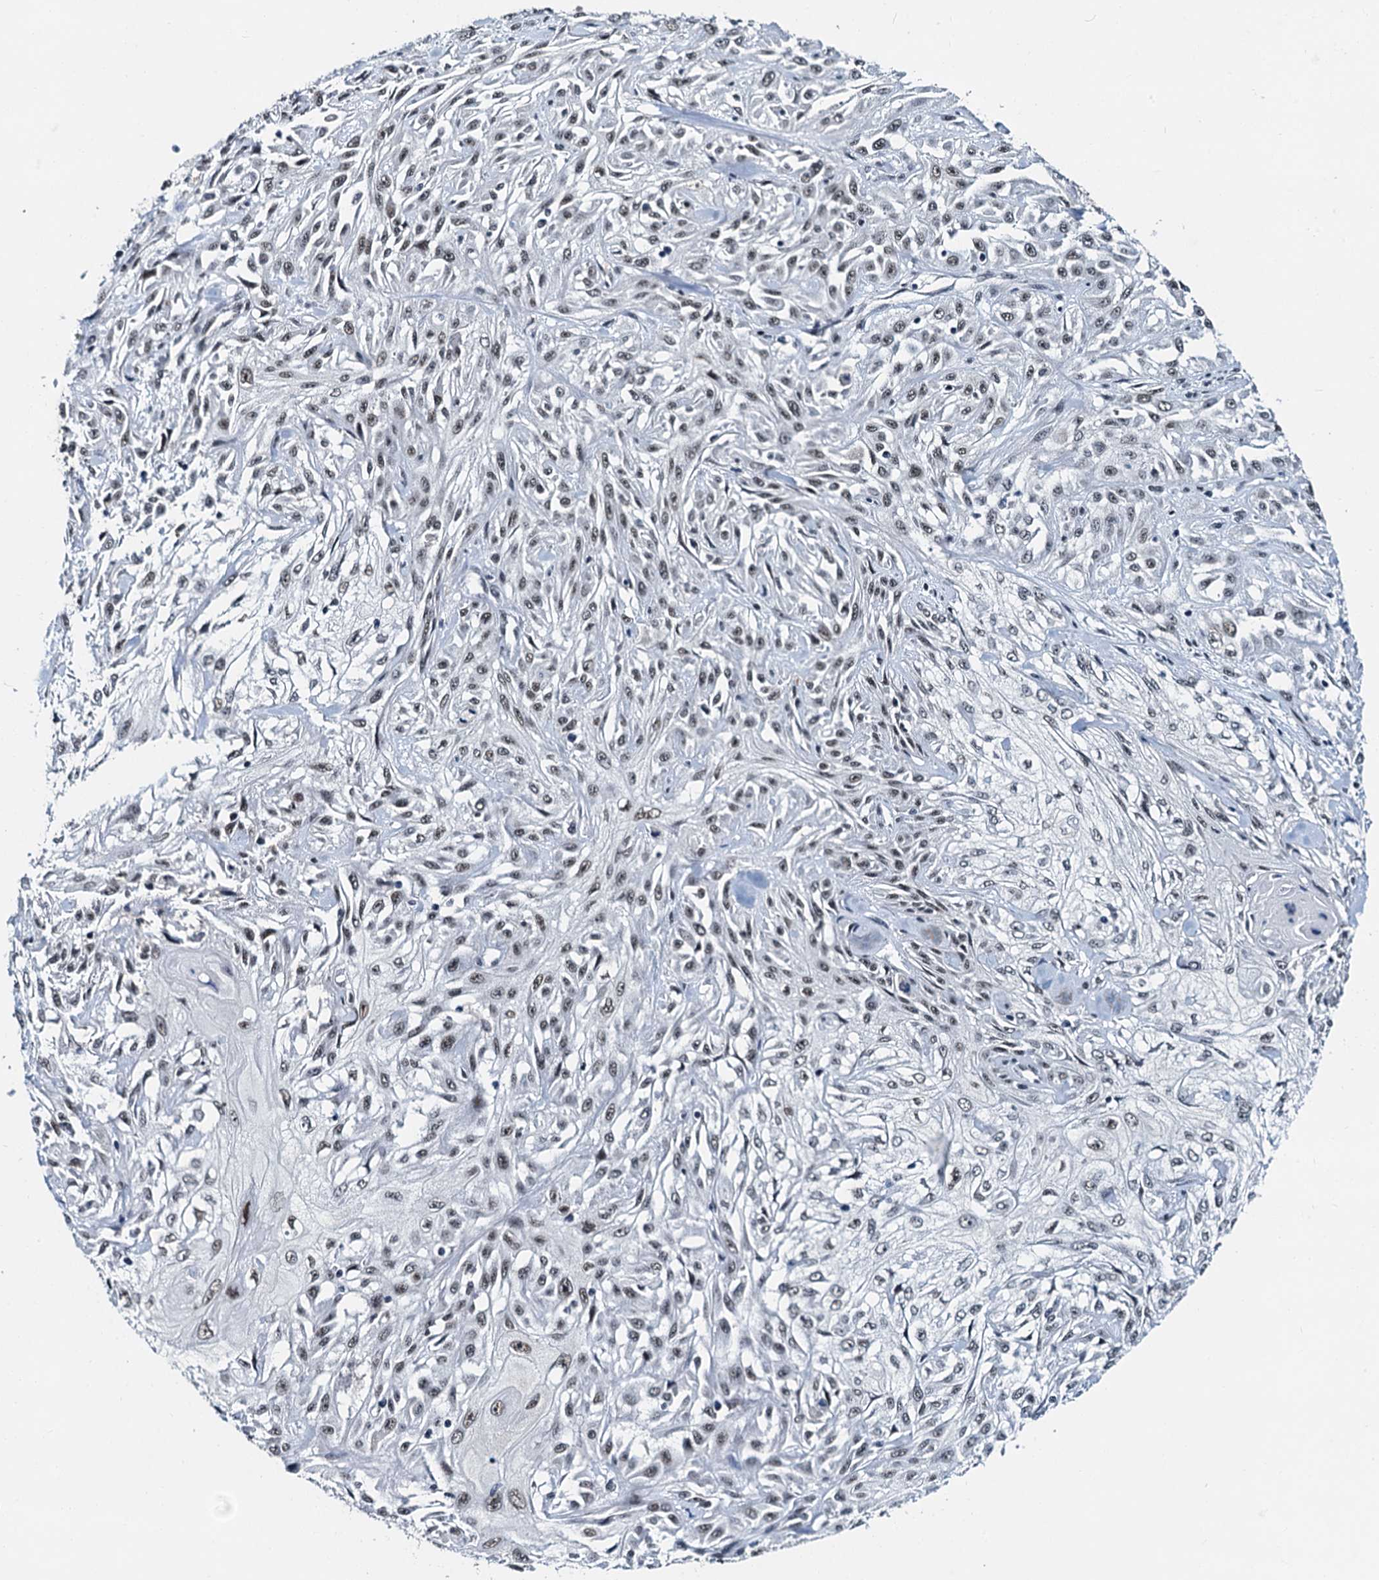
{"staining": {"intensity": "weak", "quantity": ">75%", "location": "nuclear"}, "tissue": "skin cancer", "cell_type": "Tumor cells", "image_type": "cancer", "snomed": [{"axis": "morphology", "description": "Squamous cell carcinoma, NOS"}, {"axis": "morphology", "description": "Squamous cell carcinoma, metastatic, NOS"}, {"axis": "topography", "description": "Skin"}, {"axis": "topography", "description": "Lymph node"}], "caption": "Immunohistochemical staining of human skin cancer shows weak nuclear protein staining in approximately >75% of tumor cells.", "gene": "SNRPD1", "patient": {"sex": "male", "age": 75}}